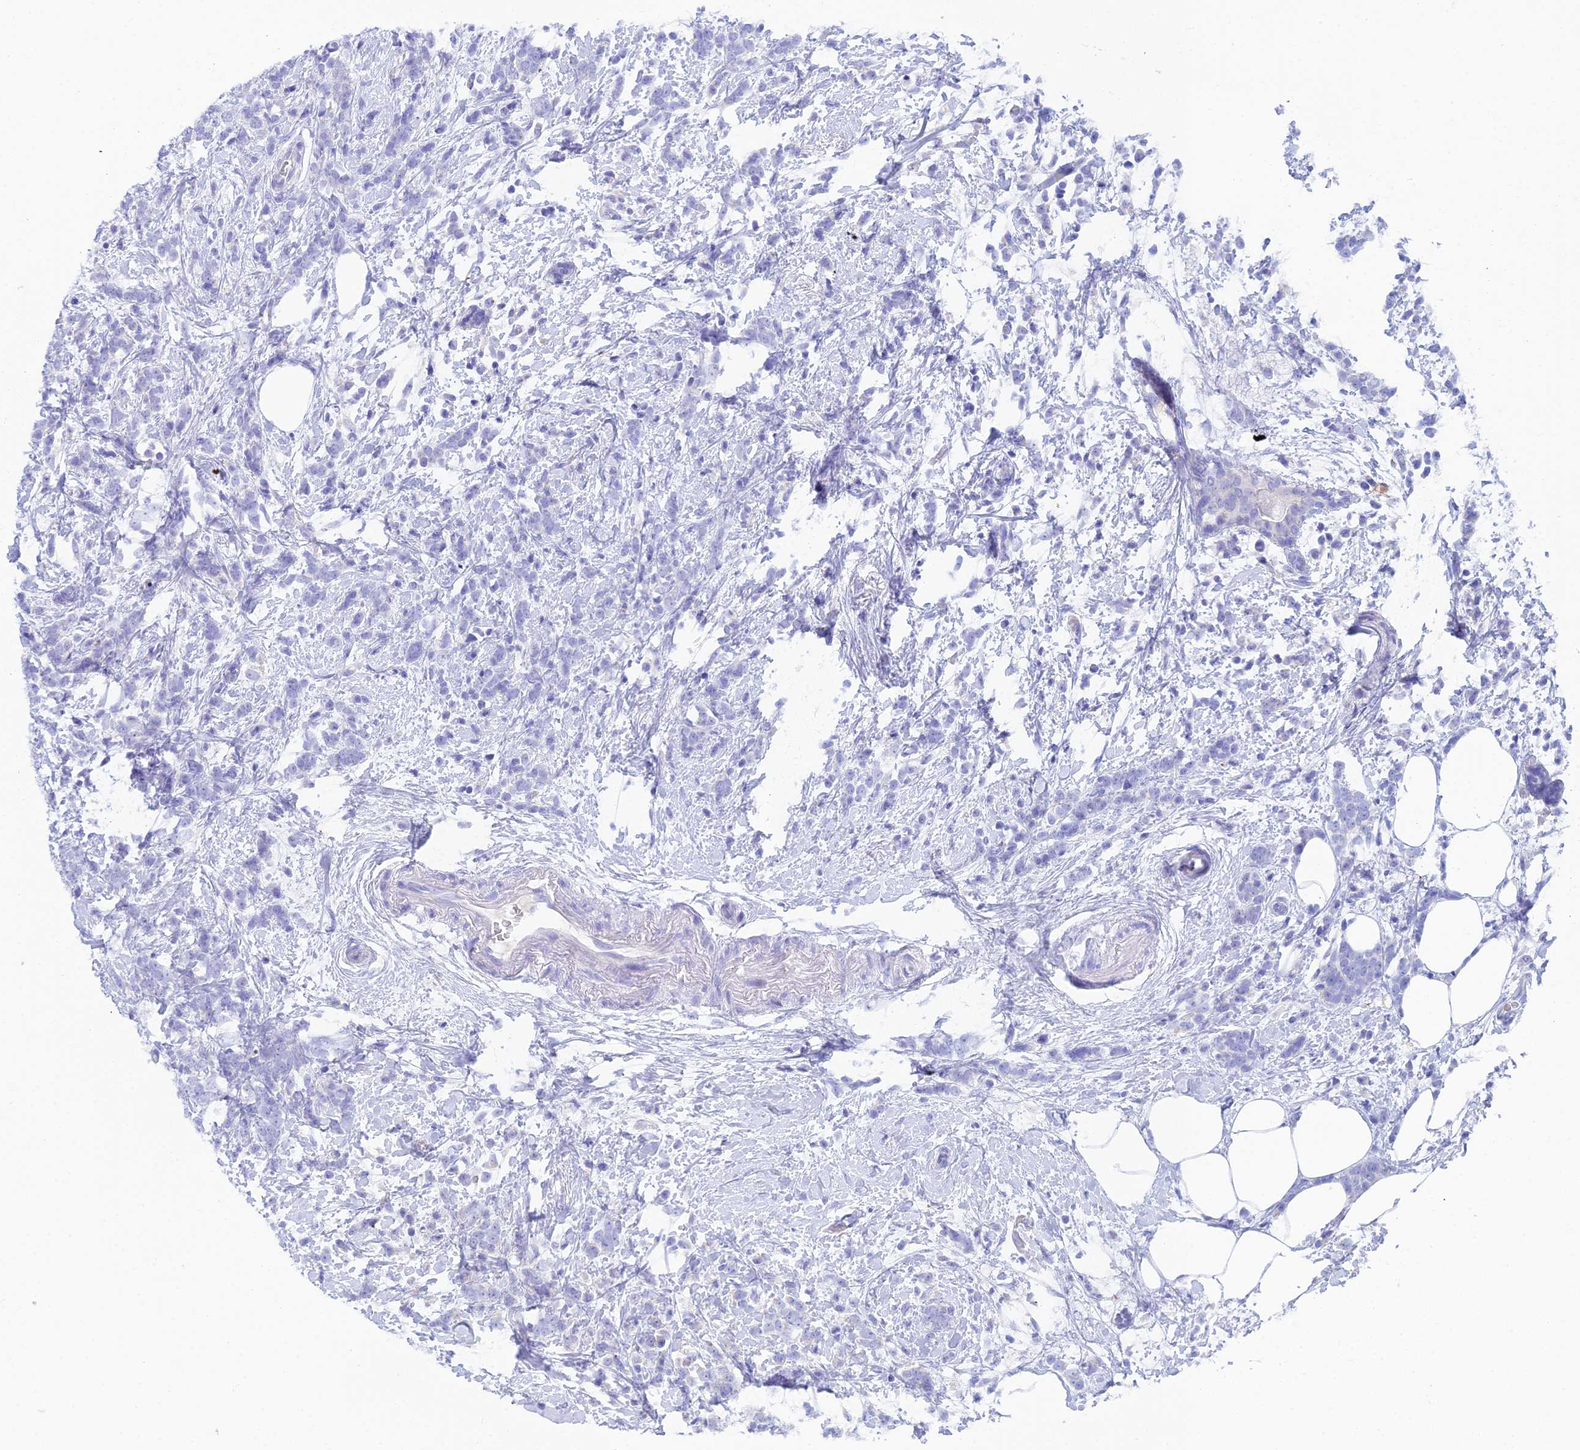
{"staining": {"intensity": "negative", "quantity": "none", "location": "none"}, "tissue": "breast cancer", "cell_type": "Tumor cells", "image_type": "cancer", "snomed": [{"axis": "morphology", "description": "Lobular carcinoma"}, {"axis": "topography", "description": "Breast"}], "caption": "High power microscopy photomicrograph of an immunohistochemistry image of breast cancer (lobular carcinoma), revealing no significant expression in tumor cells. (Stains: DAB immunohistochemistry (IHC) with hematoxylin counter stain, Microscopy: brightfield microscopy at high magnification).", "gene": "REG1A", "patient": {"sex": "female", "age": 58}}